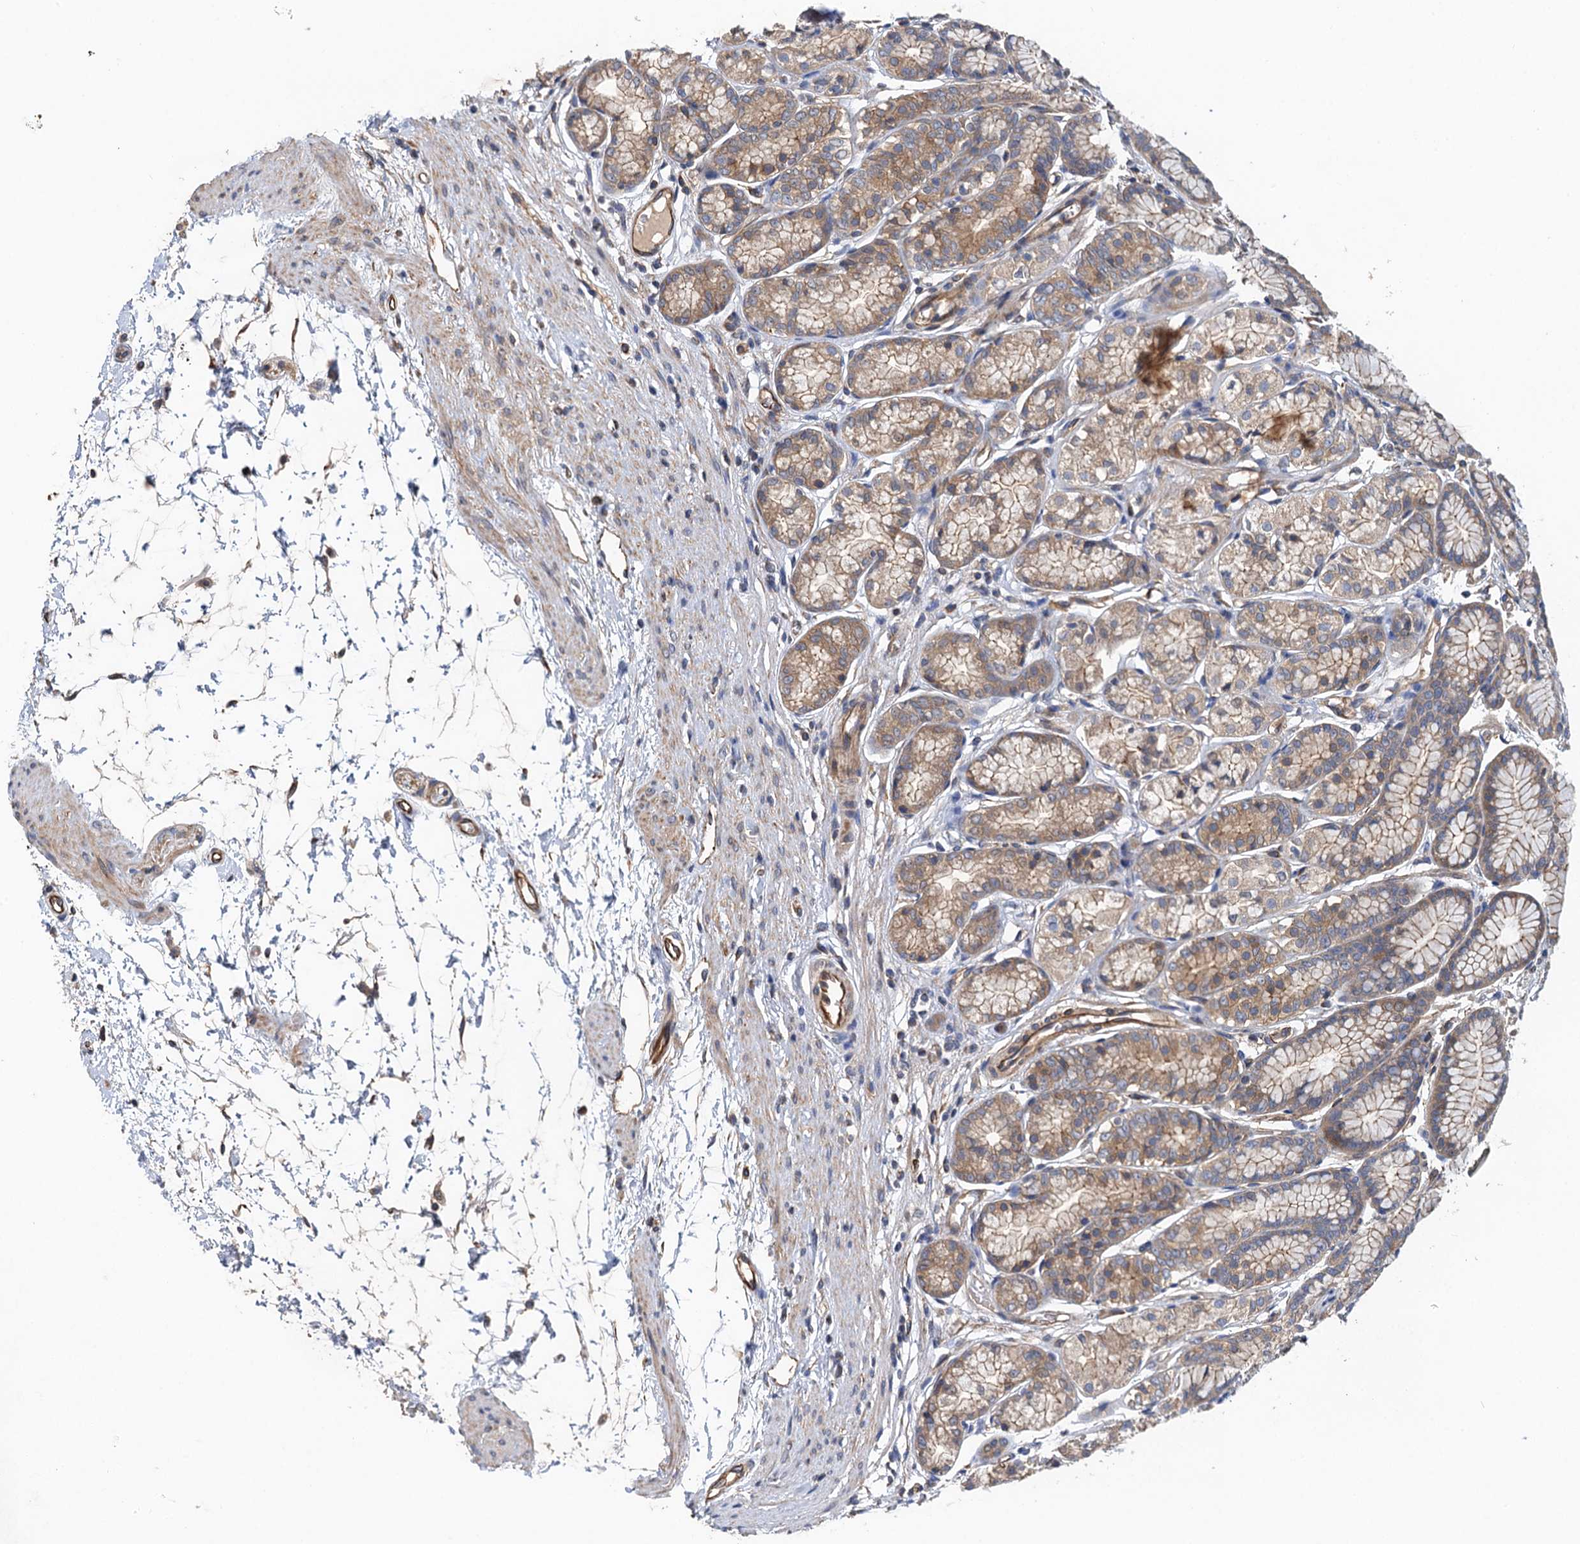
{"staining": {"intensity": "moderate", "quantity": "25%-75%", "location": "cytoplasmic/membranous"}, "tissue": "stomach", "cell_type": "Glandular cells", "image_type": "normal", "snomed": [{"axis": "morphology", "description": "Normal tissue, NOS"}, {"axis": "morphology", "description": "Adenocarcinoma, NOS"}, {"axis": "morphology", "description": "Adenocarcinoma, High grade"}, {"axis": "topography", "description": "Stomach, upper"}, {"axis": "topography", "description": "Stomach"}], "caption": "Moderate cytoplasmic/membranous protein staining is present in approximately 25%-75% of glandular cells in stomach. The protein is stained brown, and the nuclei are stained in blue (DAB IHC with brightfield microscopy, high magnification).", "gene": "PJA2", "patient": {"sex": "female", "age": 65}}